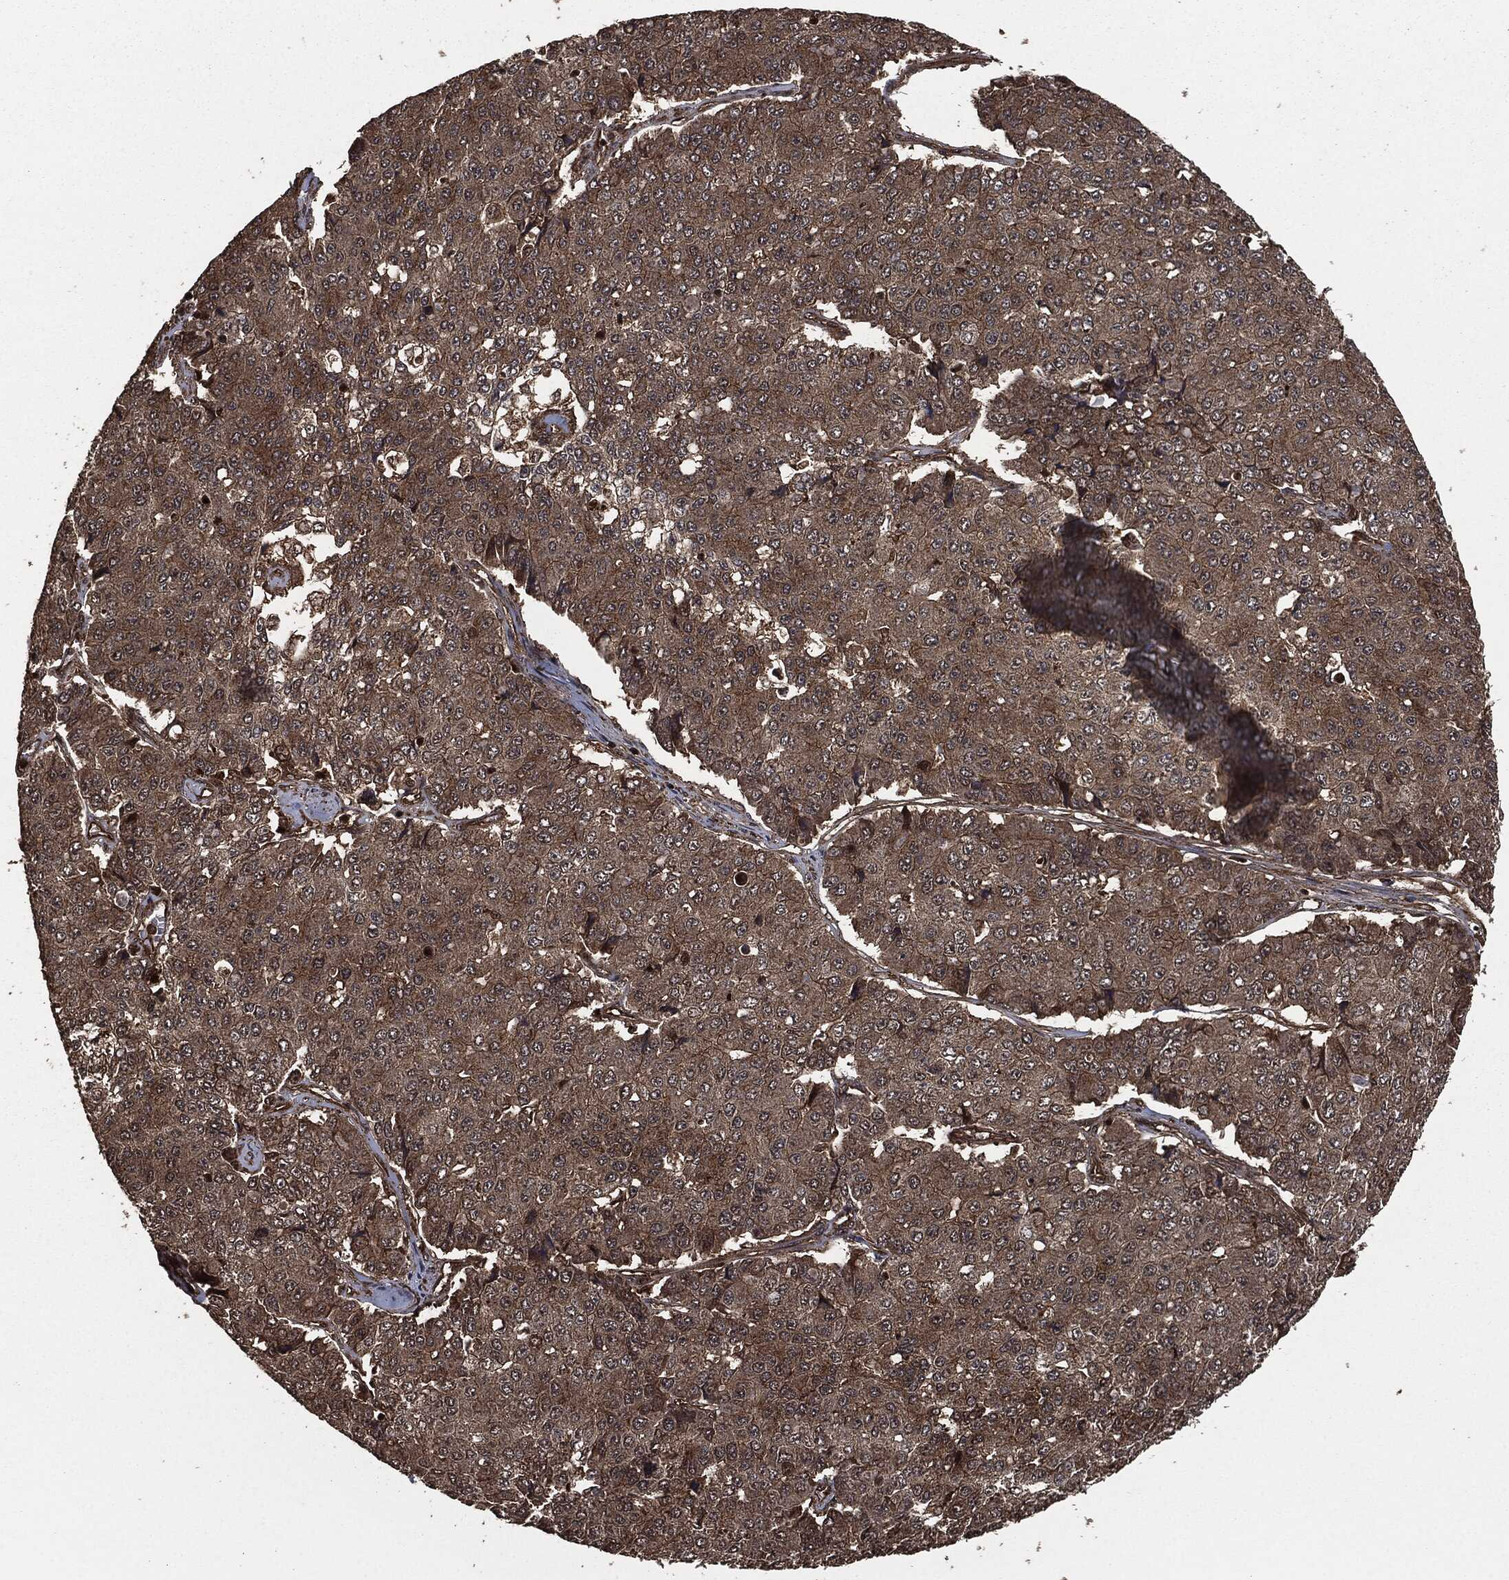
{"staining": {"intensity": "moderate", "quantity": ">75%", "location": "cytoplasmic/membranous"}, "tissue": "pancreatic cancer", "cell_type": "Tumor cells", "image_type": "cancer", "snomed": [{"axis": "morphology", "description": "Normal tissue, NOS"}, {"axis": "morphology", "description": "Adenocarcinoma, NOS"}, {"axis": "topography", "description": "Pancreas"}, {"axis": "topography", "description": "Duodenum"}], "caption": "Immunohistochemistry (IHC) of adenocarcinoma (pancreatic) exhibits medium levels of moderate cytoplasmic/membranous positivity in about >75% of tumor cells. (DAB IHC with brightfield microscopy, high magnification).", "gene": "HRAS", "patient": {"sex": "male", "age": 50}}